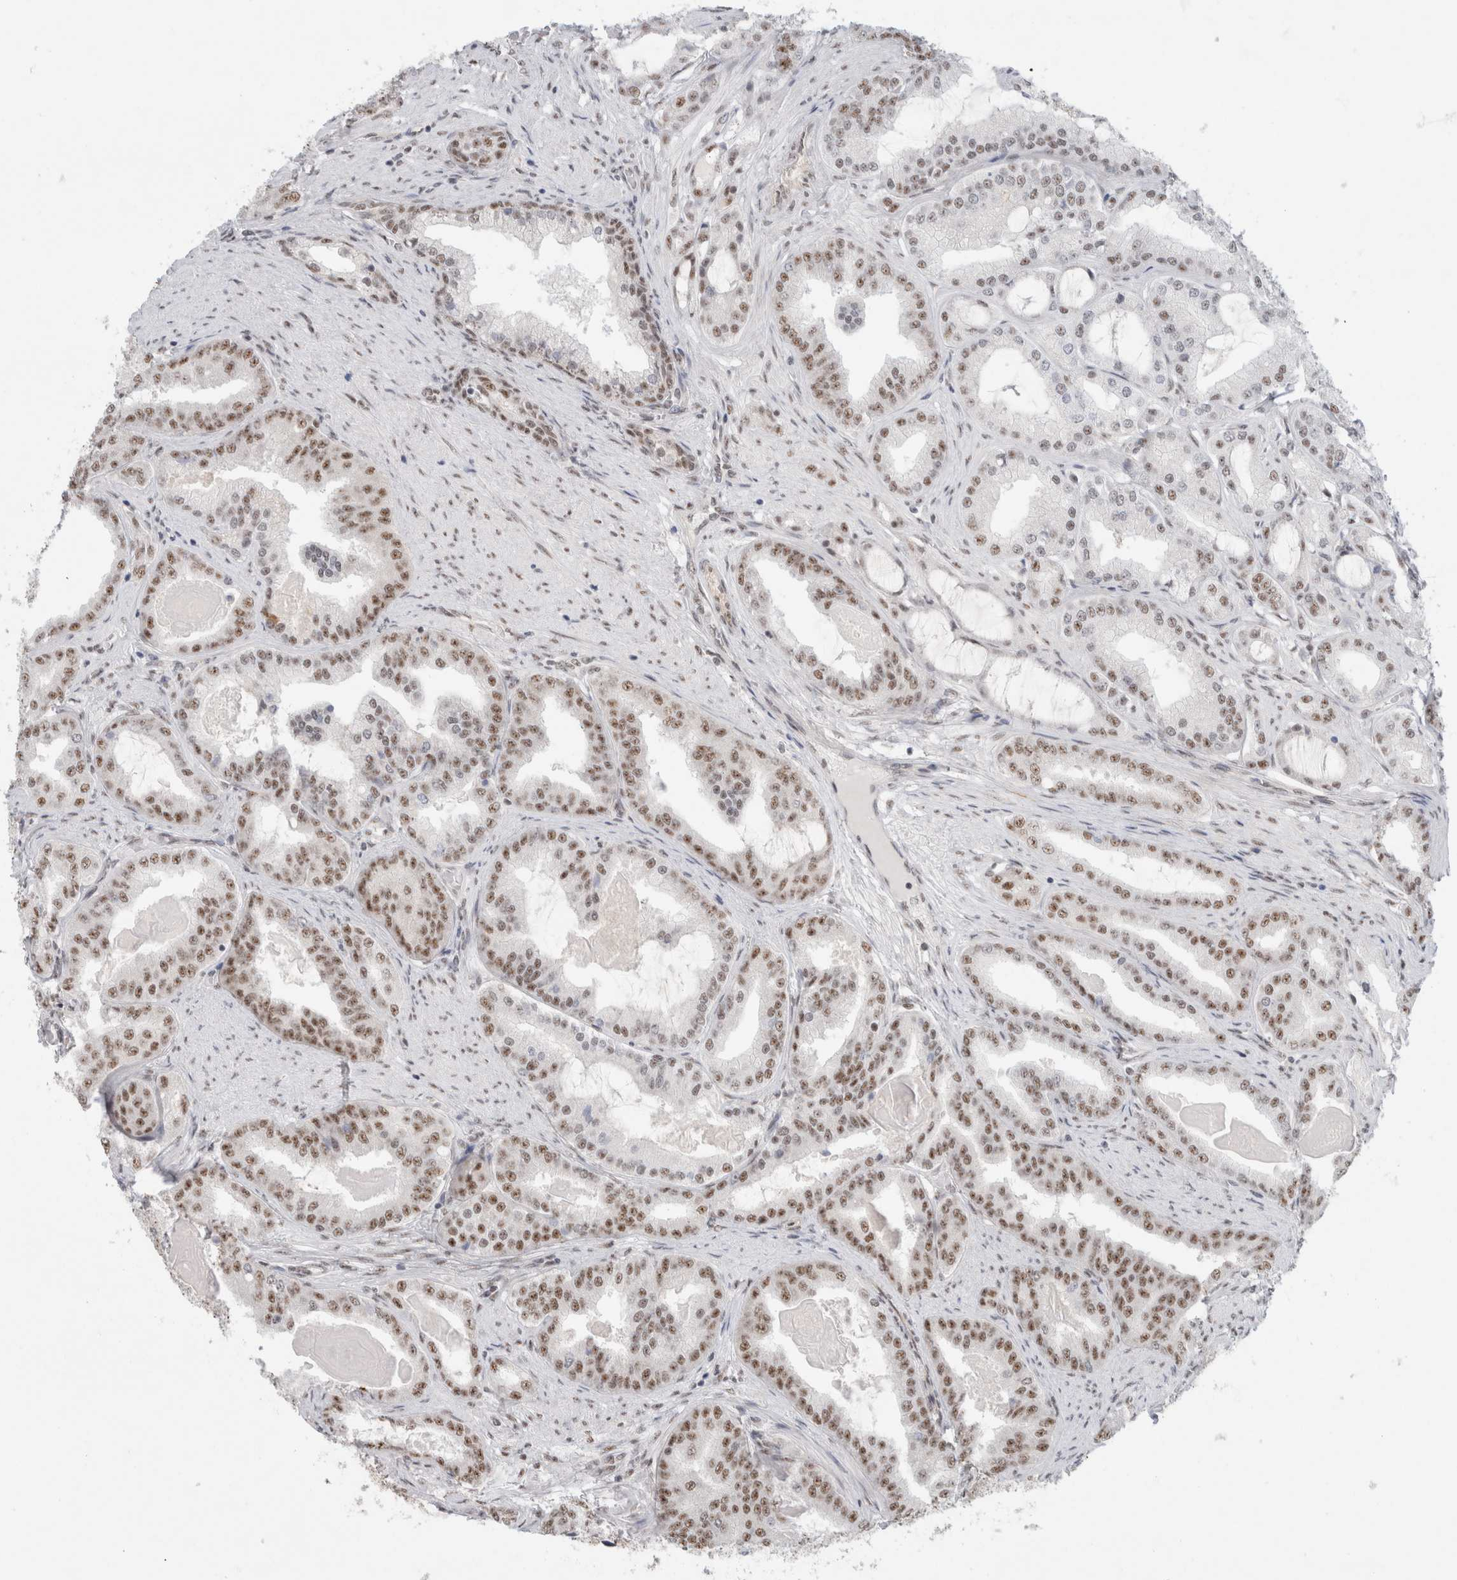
{"staining": {"intensity": "moderate", "quantity": ">75%", "location": "nuclear"}, "tissue": "prostate cancer", "cell_type": "Tumor cells", "image_type": "cancer", "snomed": [{"axis": "morphology", "description": "Adenocarcinoma, High grade"}, {"axis": "topography", "description": "Prostate"}], "caption": "Adenocarcinoma (high-grade) (prostate) stained with a protein marker demonstrates moderate staining in tumor cells.", "gene": "TRMT12", "patient": {"sex": "male", "age": 60}}